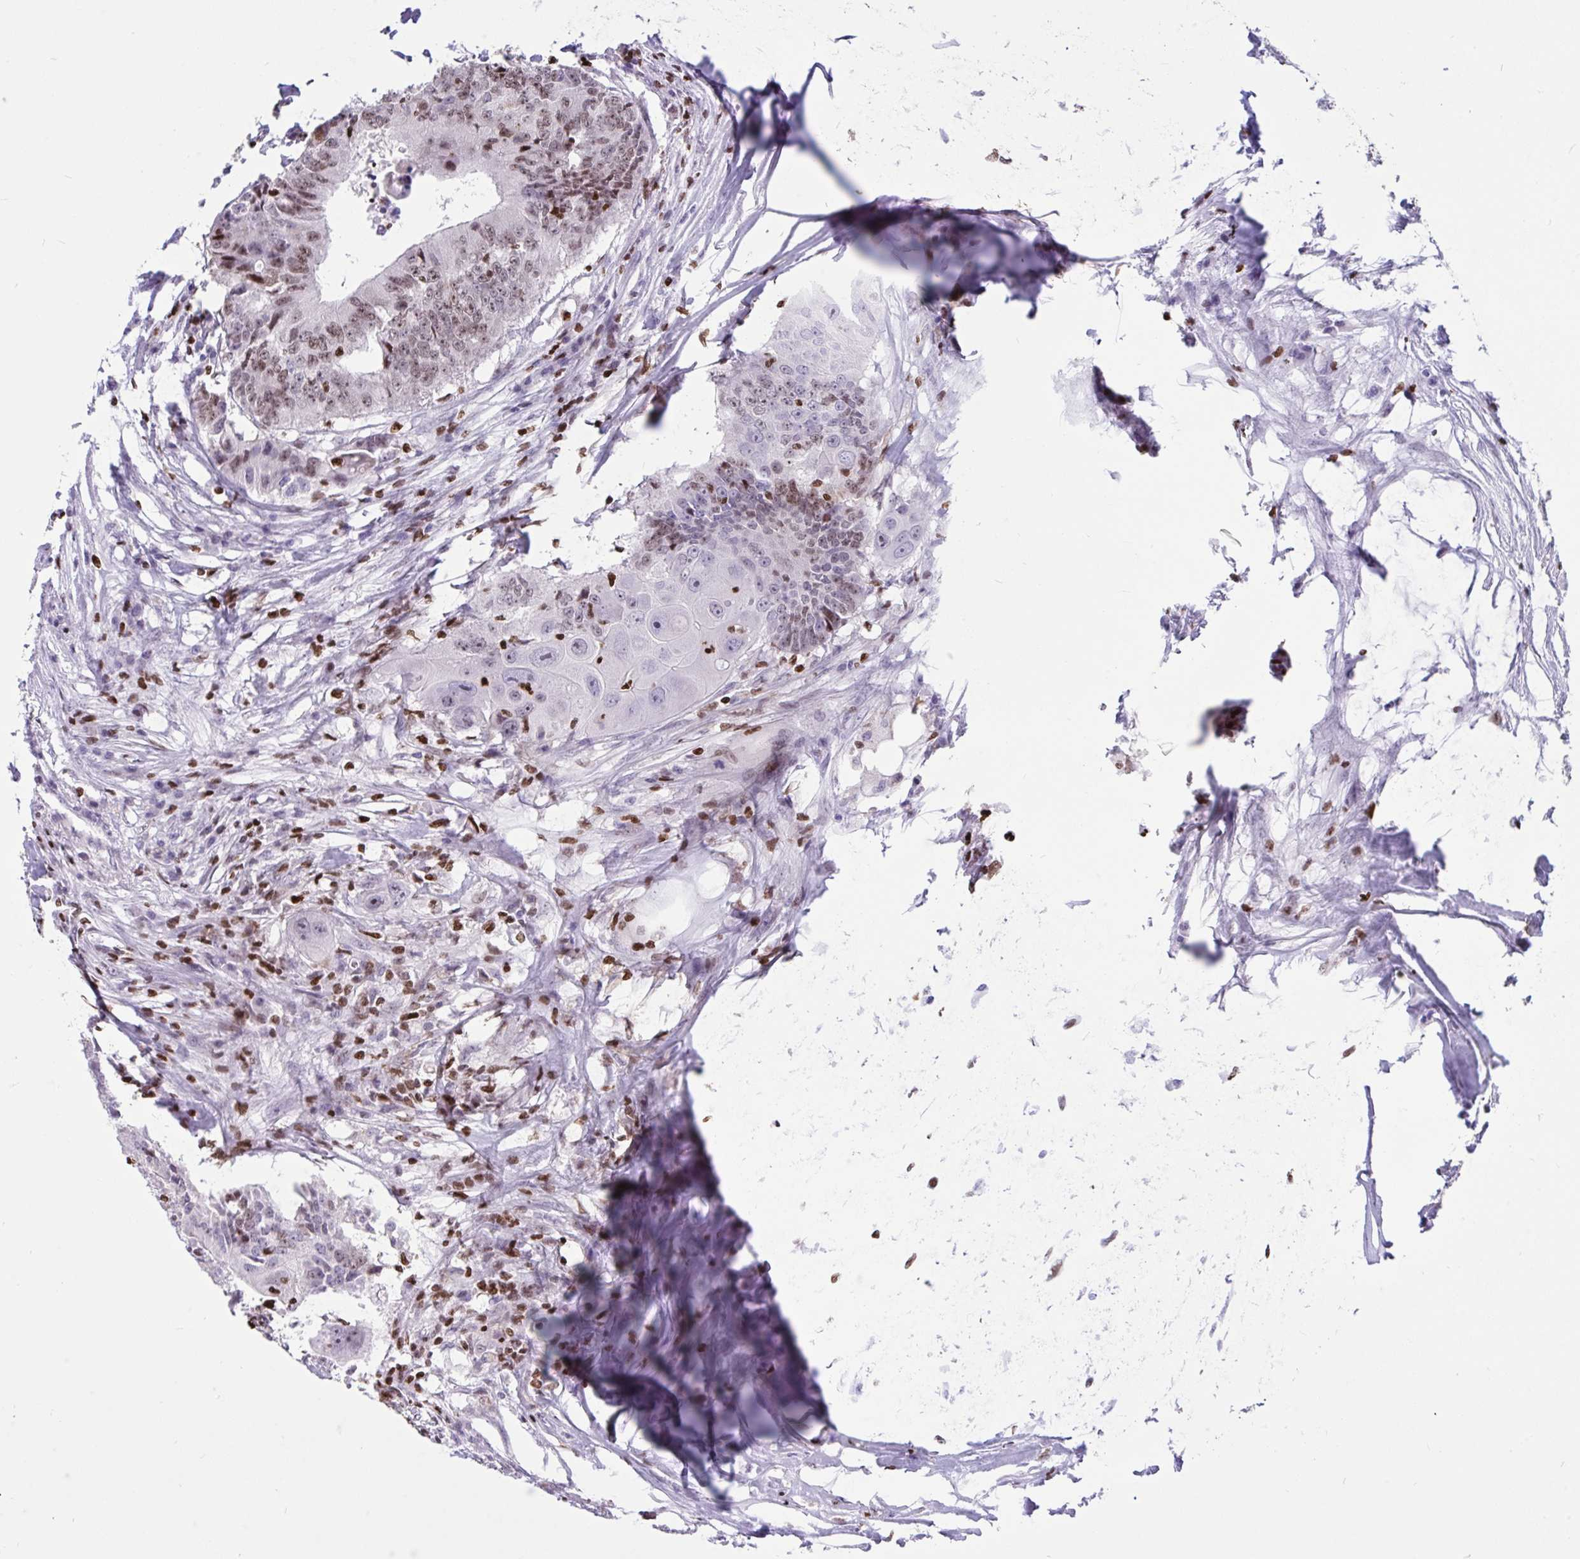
{"staining": {"intensity": "moderate", "quantity": "<25%", "location": "nuclear"}, "tissue": "colorectal cancer", "cell_type": "Tumor cells", "image_type": "cancer", "snomed": [{"axis": "morphology", "description": "Adenocarcinoma, NOS"}, {"axis": "topography", "description": "Colon"}], "caption": "Immunohistochemistry (IHC) staining of colorectal adenocarcinoma, which reveals low levels of moderate nuclear expression in about <25% of tumor cells indicating moderate nuclear protein staining. The staining was performed using DAB (3,3'-diaminobenzidine) (brown) for protein detection and nuclei were counterstained in hematoxylin (blue).", "gene": "HMGB2", "patient": {"sex": "male", "age": 71}}